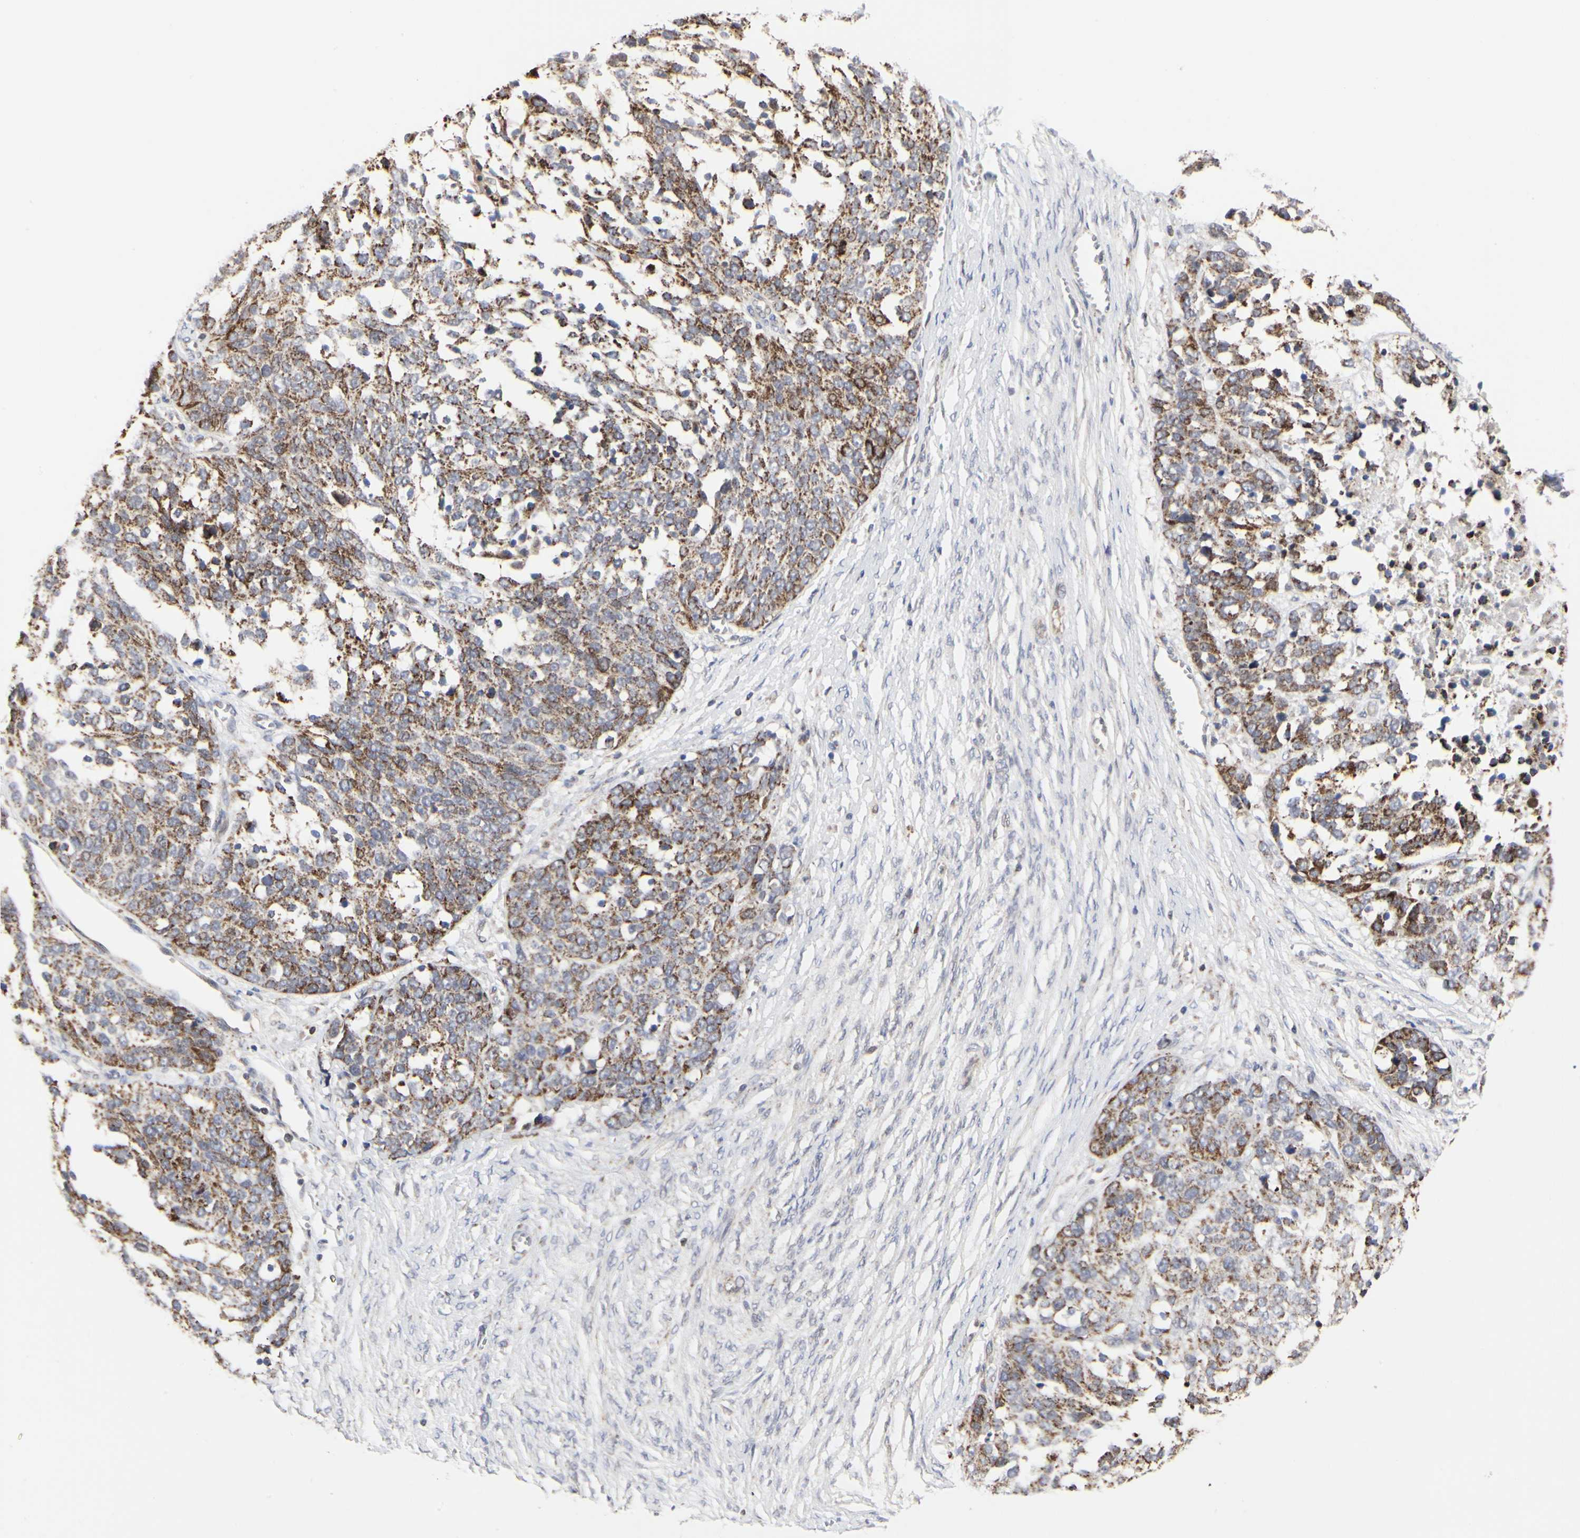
{"staining": {"intensity": "moderate", "quantity": ">75%", "location": "cytoplasmic/membranous"}, "tissue": "ovarian cancer", "cell_type": "Tumor cells", "image_type": "cancer", "snomed": [{"axis": "morphology", "description": "Cystadenocarcinoma, serous, NOS"}, {"axis": "topography", "description": "Ovary"}], "caption": "Immunohistochemical staining of human ovarian cancer exhibits medium levels of moderate cytoplasmic/membranous protein expression in about >75% of tumor cells.", "gene": "TSKU", "patient": {"sex": "female", "age": 44}}